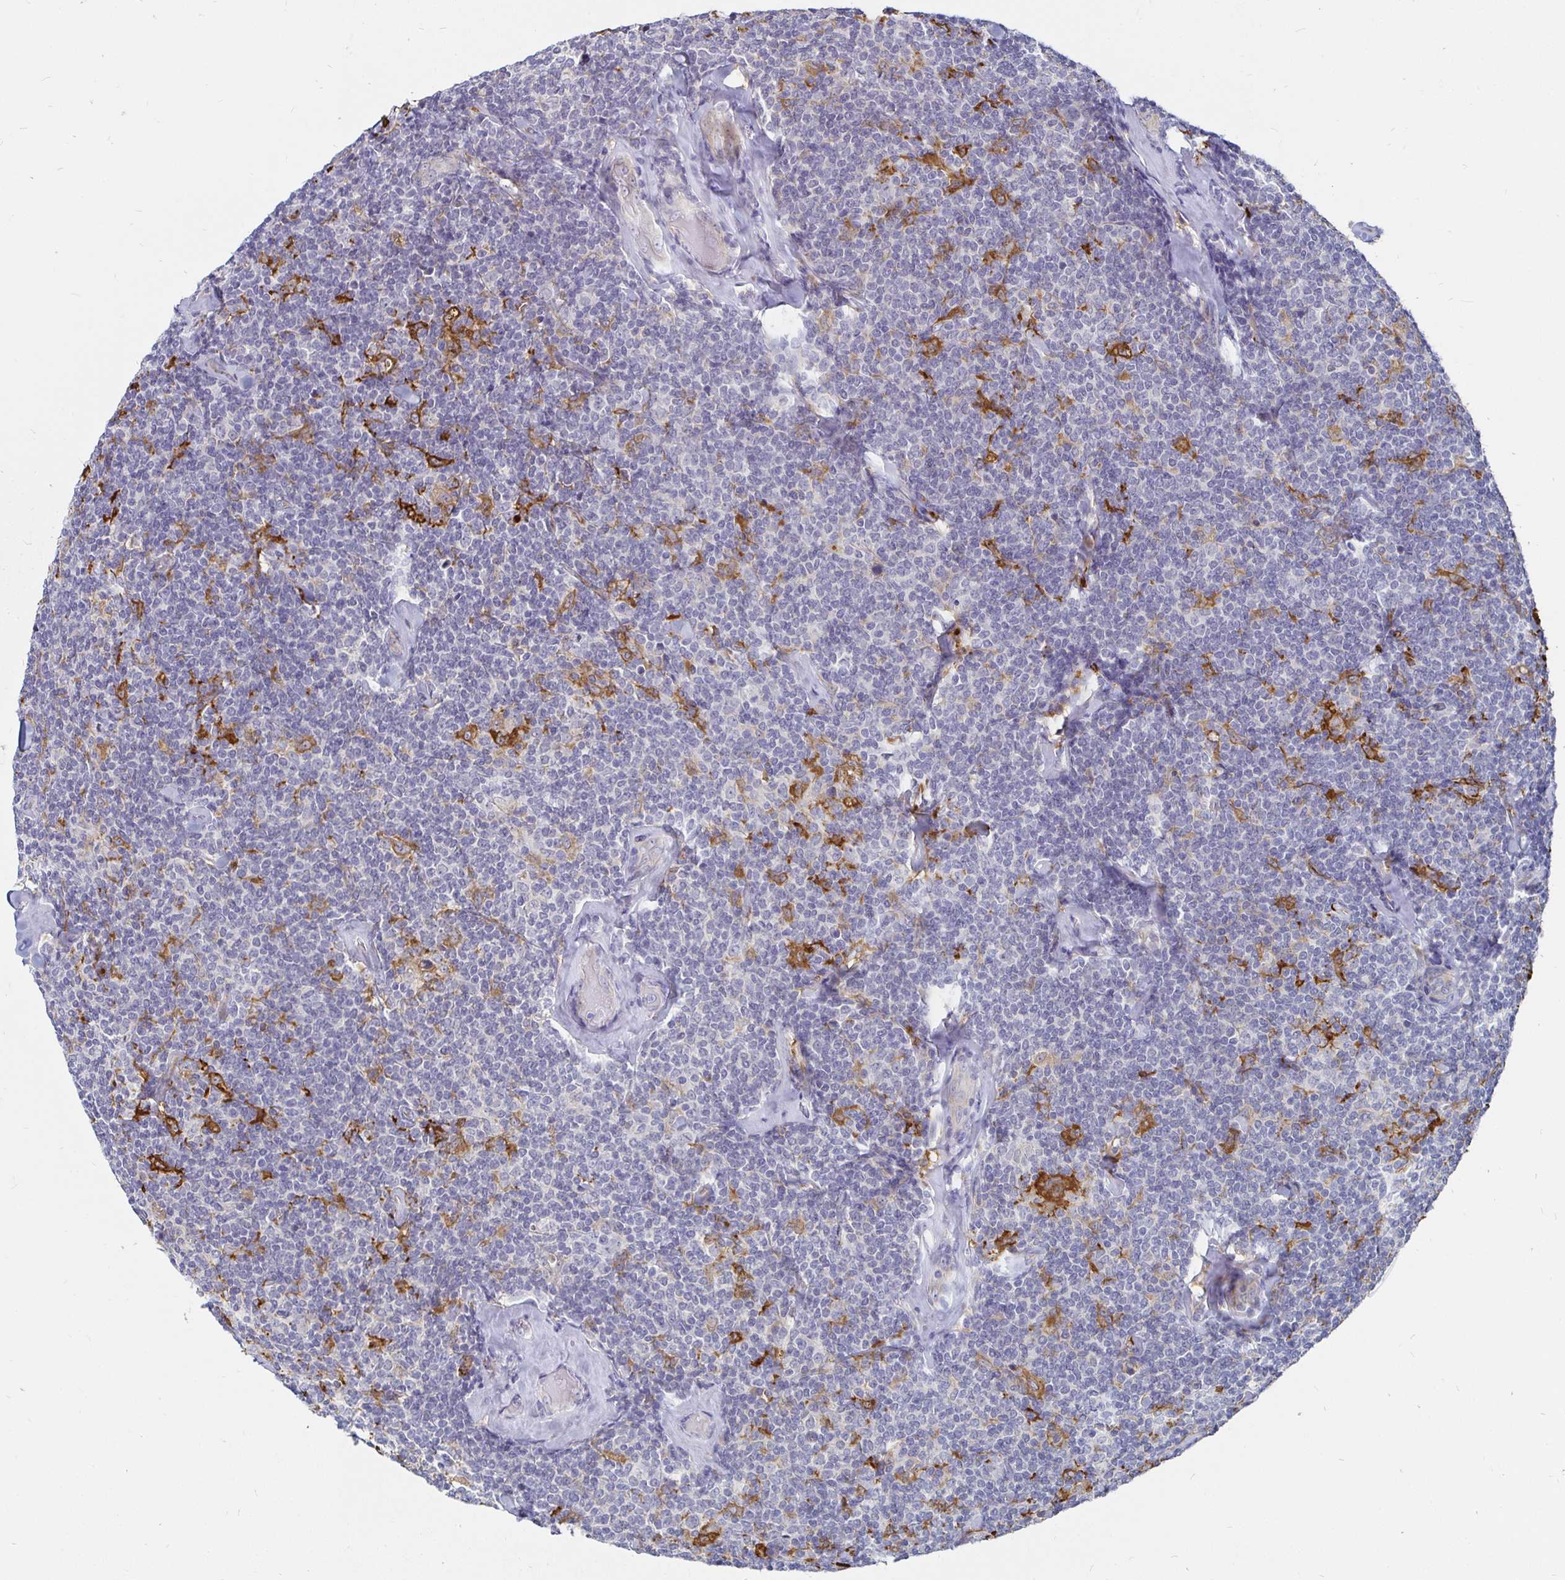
{"staining": {"intensity": "negative", "quantity": "none", "location": "none"}, "tissue": "lymphoma", "cell_type": "Tumor cells", "image_type": "cancer", "snomed": [{"axis": "morphology", "description": "Malignant lymphoma, non-Hodgkin's type, Low grade"}, {"axis": "topography", "description": "Lymph node"}], "caption": "IHC histopathology image of neoplastic tissue: human low-grade malignant lymphoma, non-Hodgkin's type stained with DAB displays no significant protein staining in tumor cells.", "gene": "CCDC85A", "patient": {"sex": "female", "age": 56}}